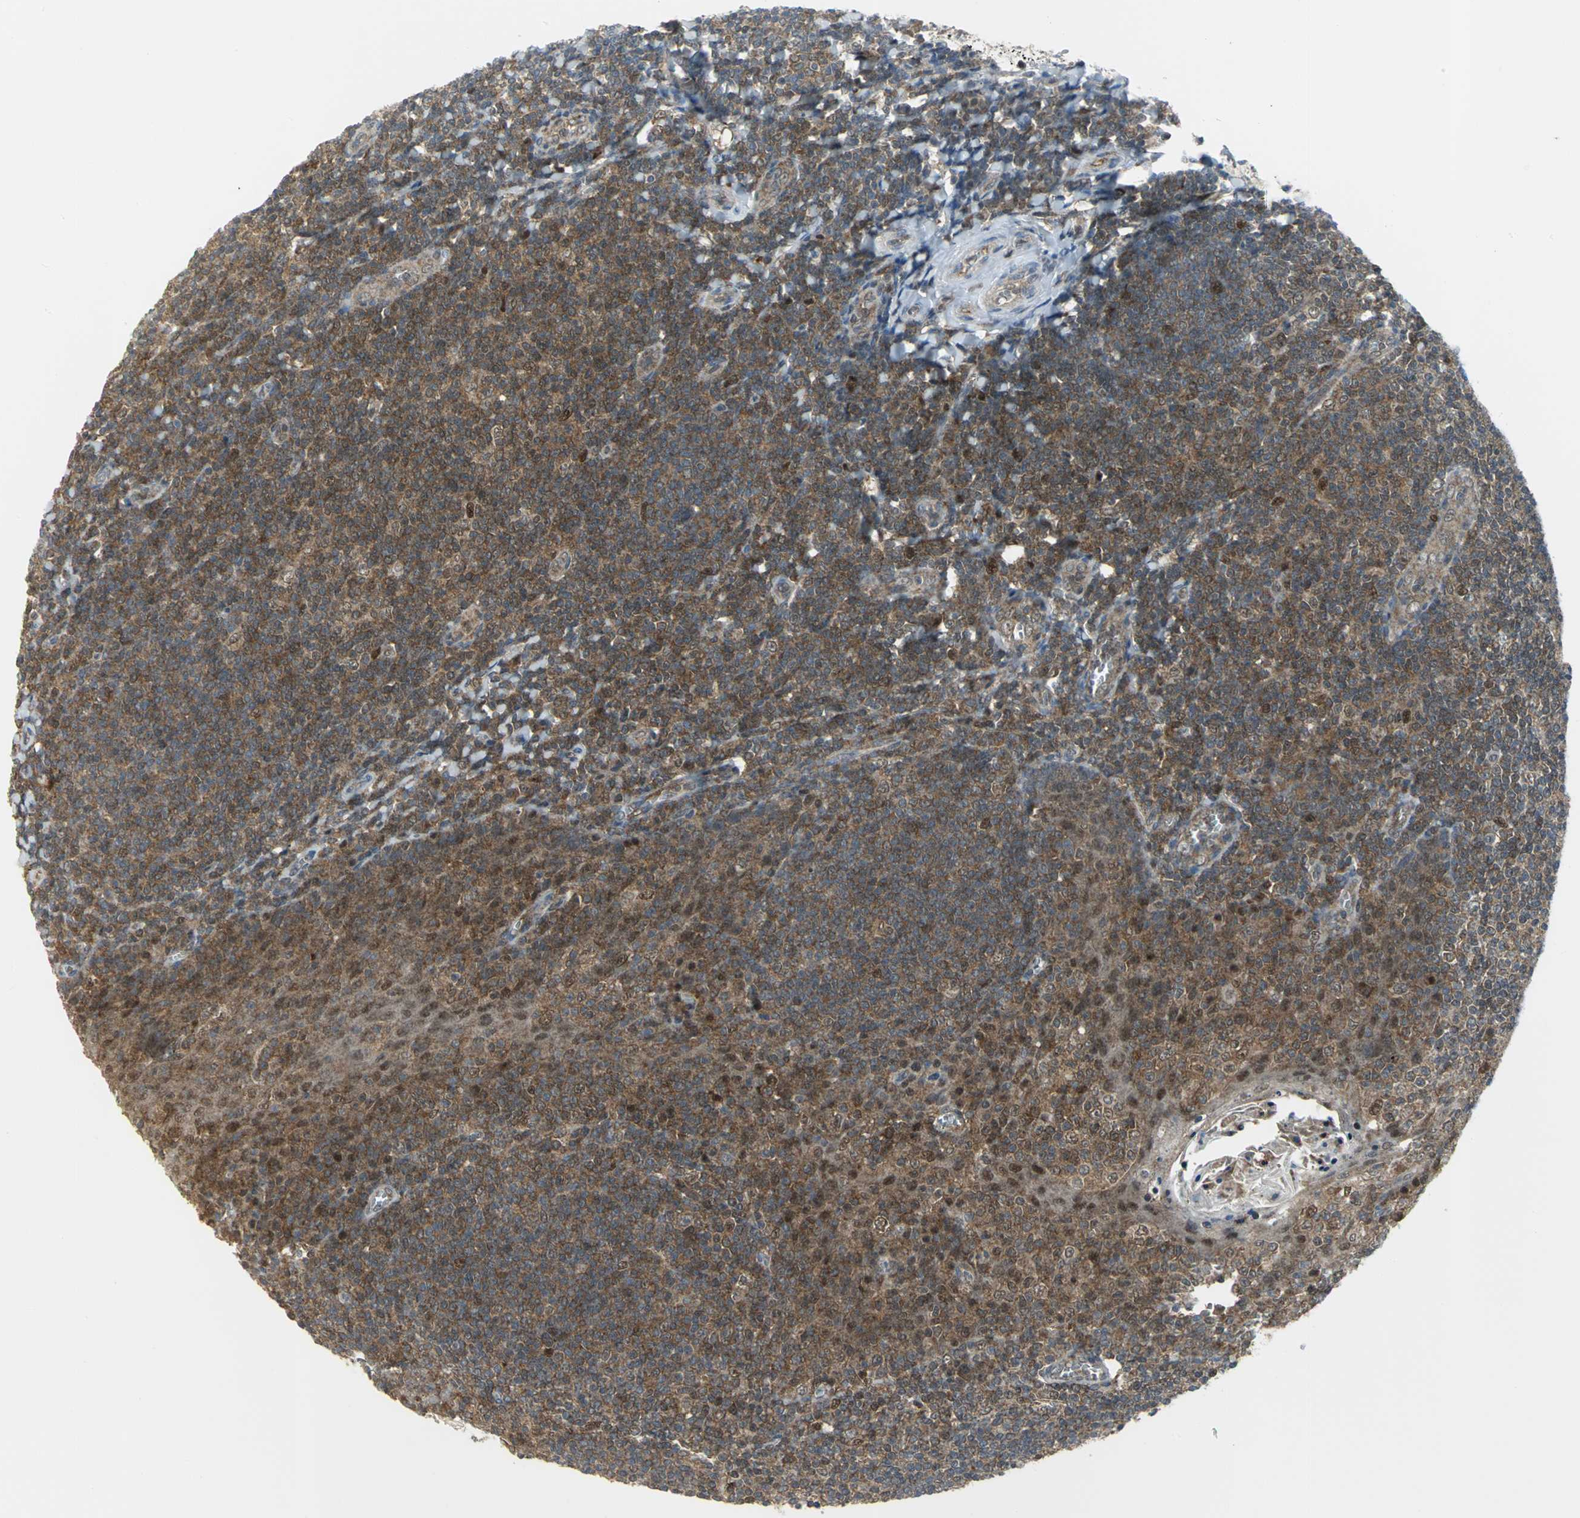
{"staining": {"intensity": "moderate", "quantity": "25%-75%", "location": "cytoplasmic/membranous"}, "tissue": "tonsil", "cell_type": "Germinal center cells", "image_type": "normal", "snomed": [{"axis": "morphology", "description": "Normal tissue, NOS"}, {"axis": "topography", "description": "Tonsil"}], "caption": "This is a histology image of IHC staining of normal tonsil, which shows moderate positivity in the cytoplasmic/membranous of germinal center cells.", "gene": "PSMA4", "patient": {"sex": "male", "age": 31}}